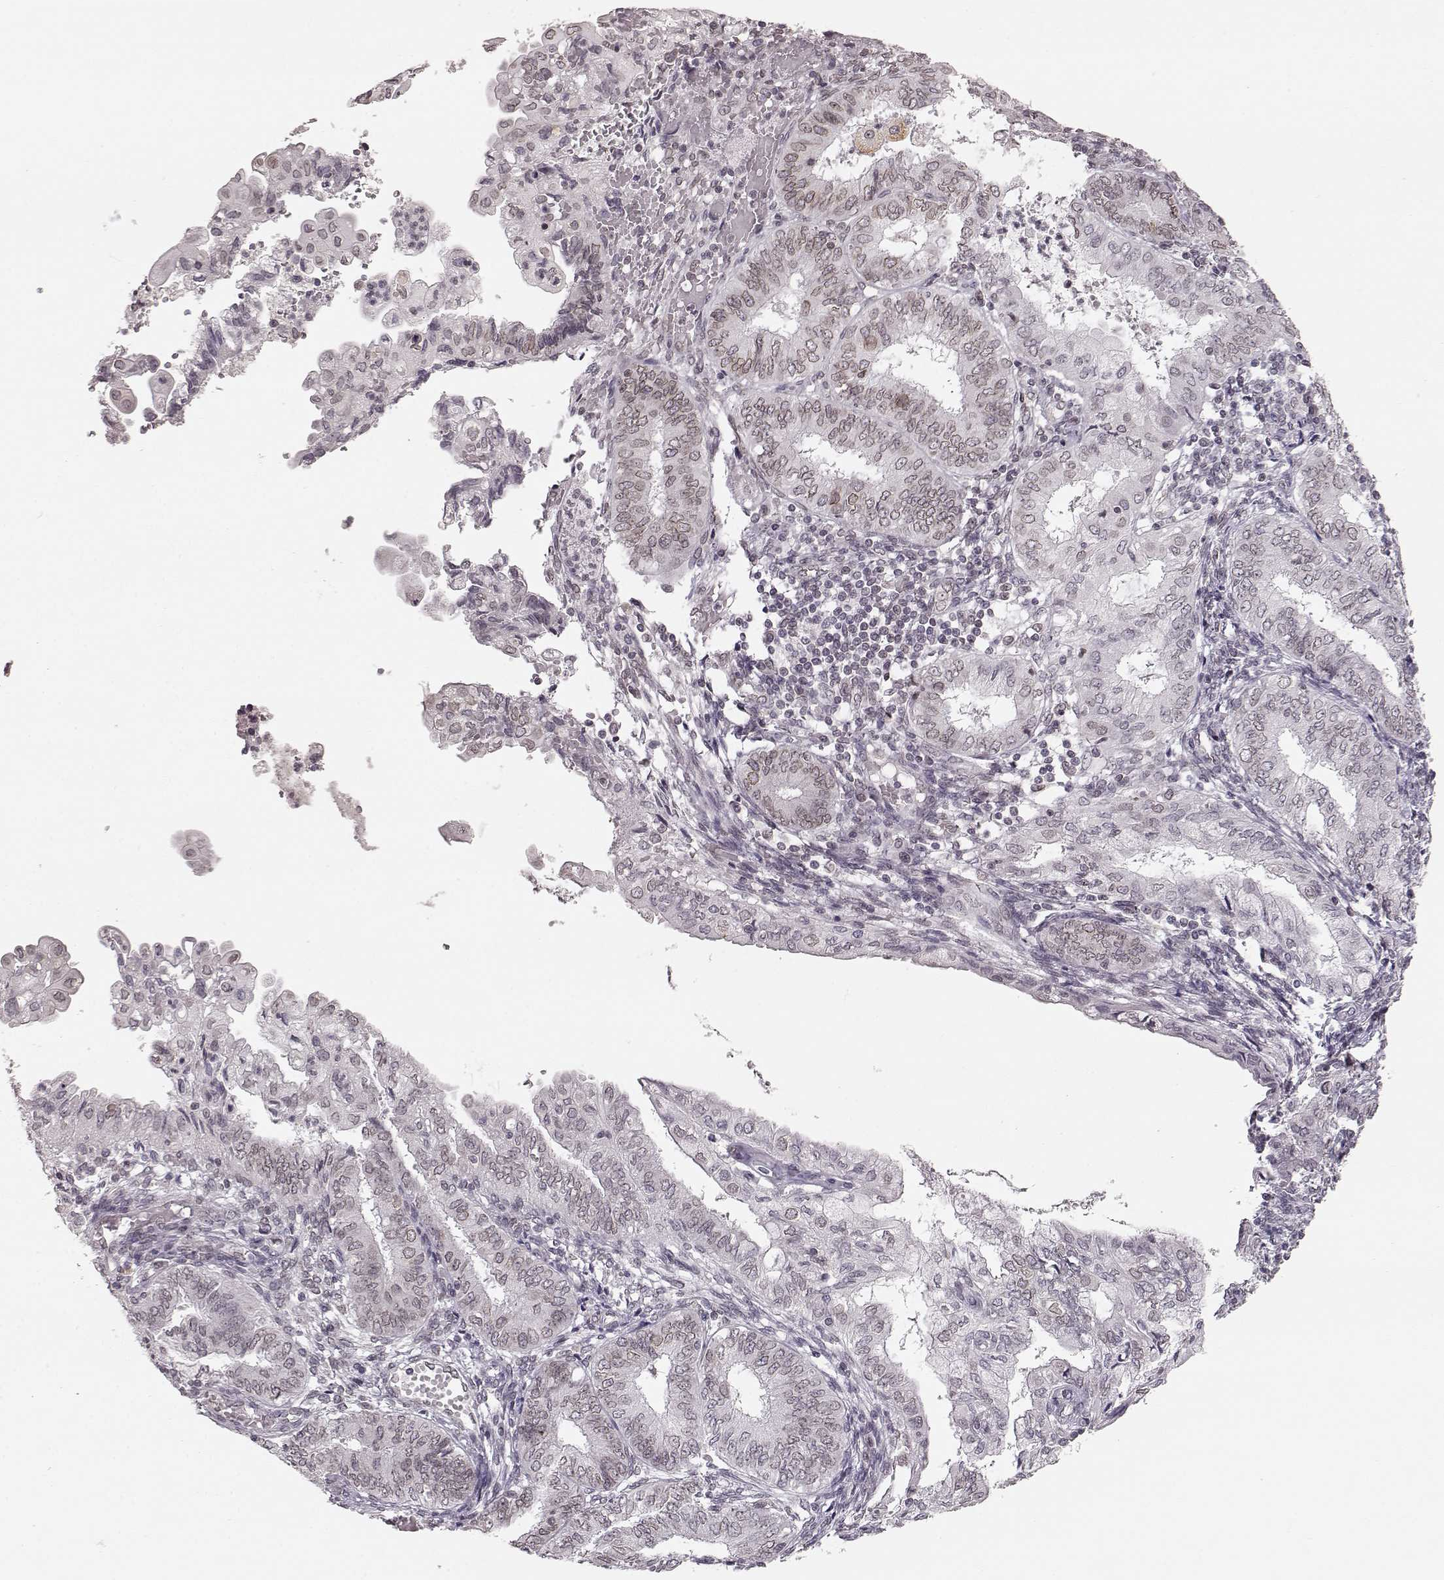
{"staining": {"intensity": "weak", "quantity": ">75%", "location": "cytoplasmic/membranous,nuclear"}, "tissue": "endometrial cancer", "cell_type": "Tumor cells", "image_type": "cancer", "snomed": [{"axis": "morphology", "description": "Adenocarcinoma, NOS"}, {"axis": "topography", "description": "Endometrium"}], "caption": "There is low levels of weak cytoplasmic/membranous and nuclear expression in tumor cells of adenocarcinoma (endometrial), as demonstrated by immunohistochemical staining (brown color).", "gene": "DCAF12", "patient": {"sex": "female", "age": 68}}